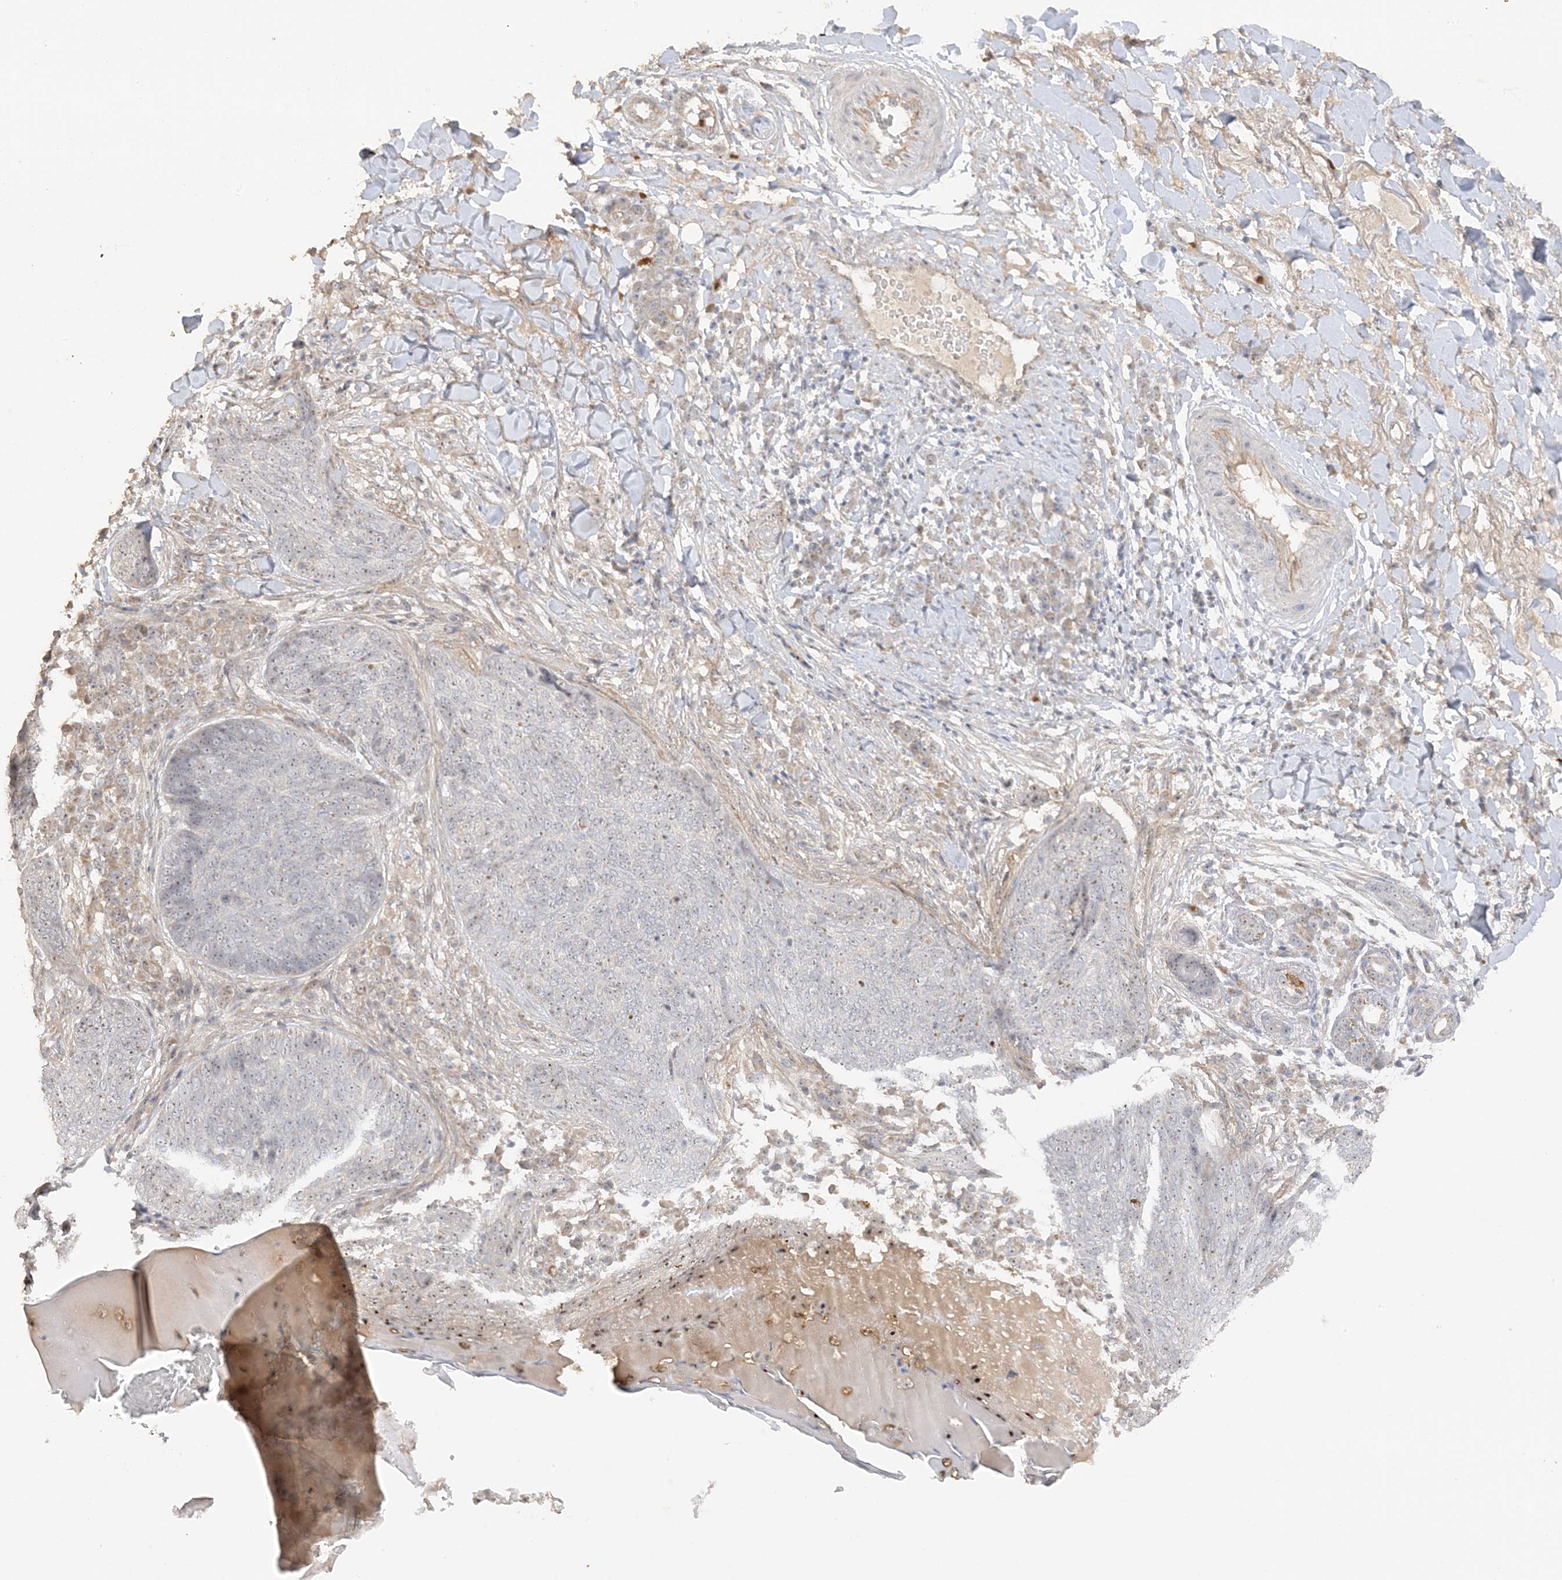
{"staining": {"intensity": "negative", "quantity": "none", "location": "none"}, "tissue": "skin cancer", "cell_type": "Tumor cells", "image_type": "cancer", "snomed": [{"axis": "morphology", "description": "Basal cell carcinoma"}, {"axis": "topography", "description": "Skin"}], "caption": "The photomicrograph reveals no staining of tumor cells in skin cancer.", "gene": "DDX18", "patient": {"sex": "male", "age": 85}}